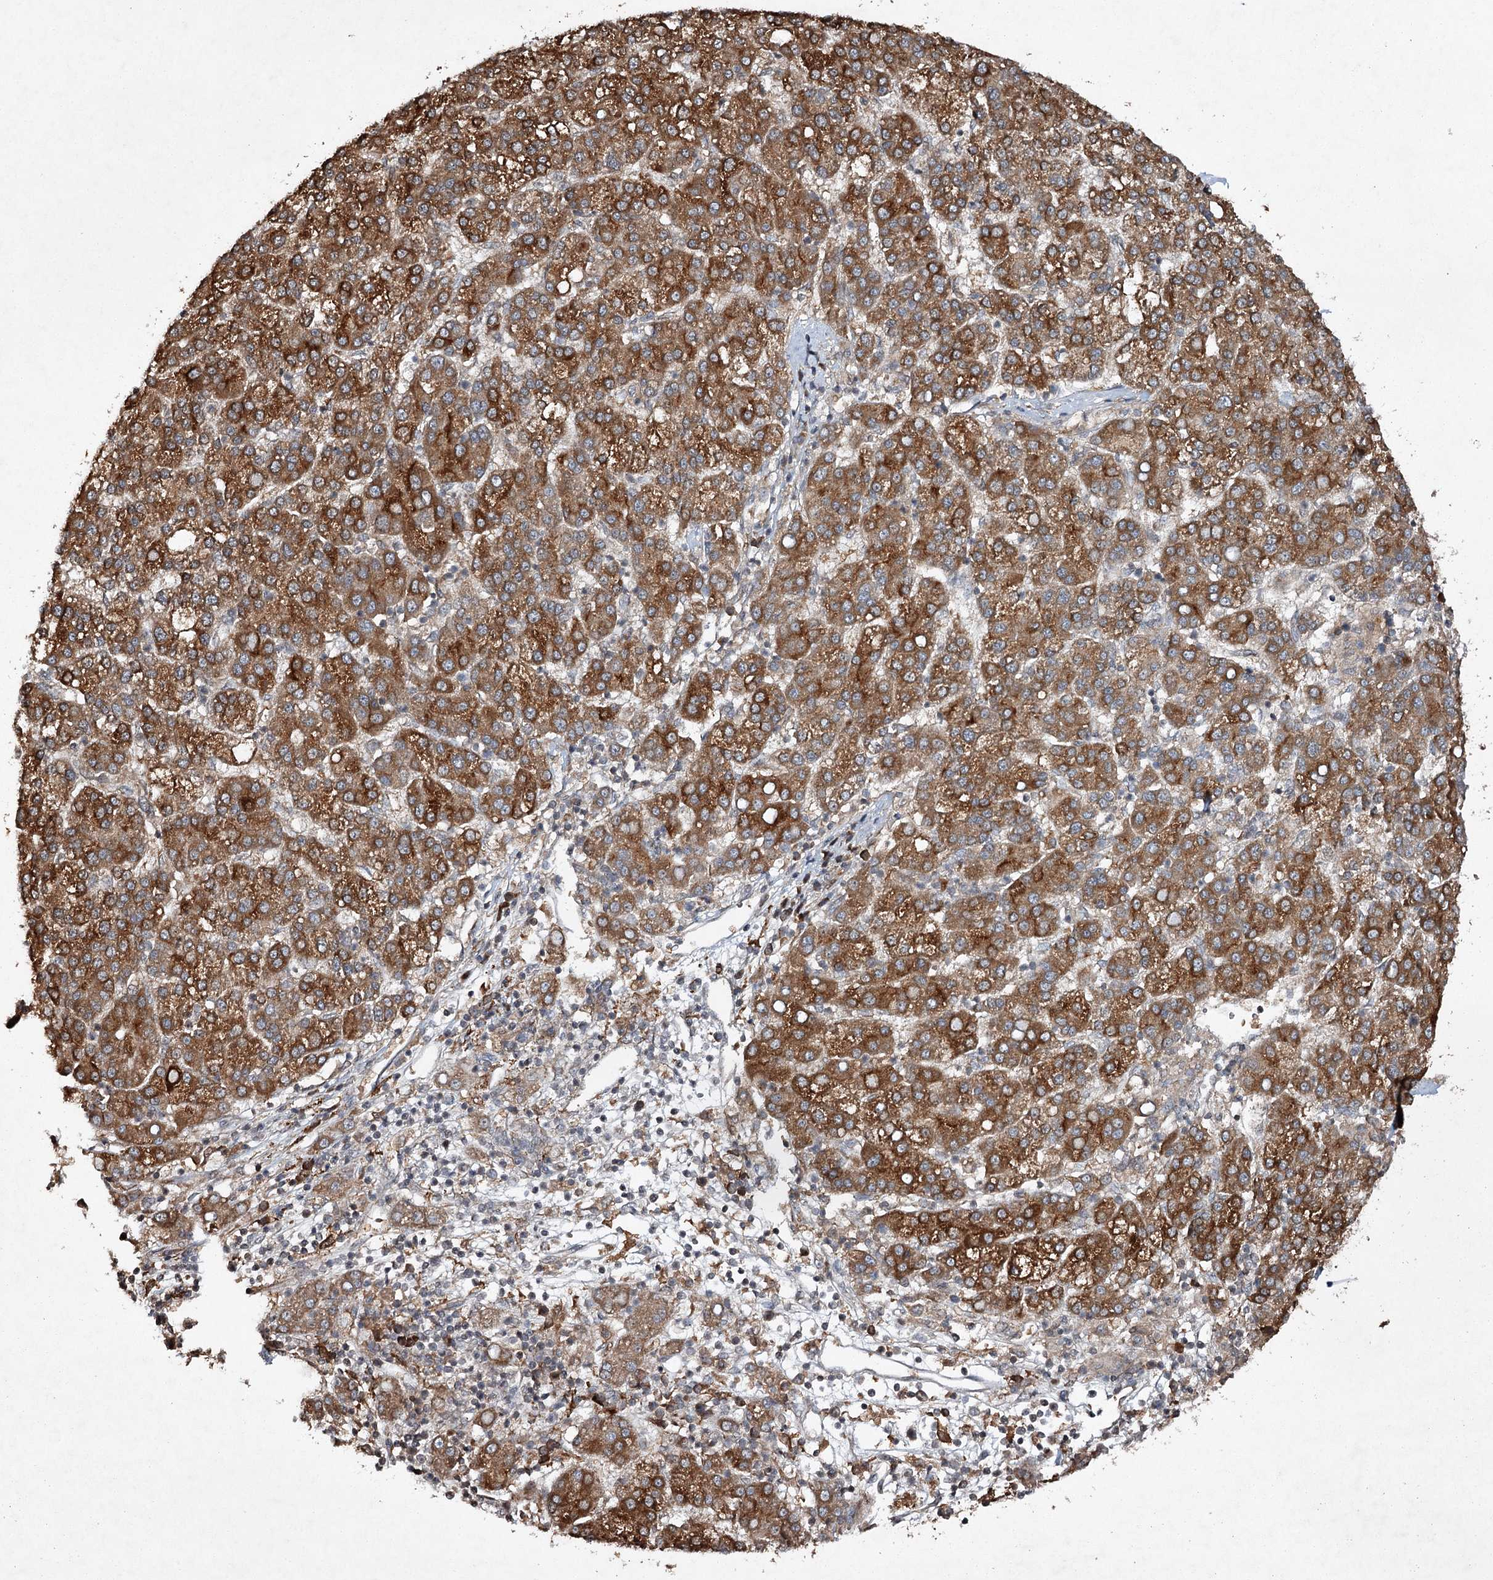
{"staining": {"intensity": "strong", "quantity": "25%-75%", "location": "cytoplasmic/membranous"}, "tissue": "liver cancer", "cell_type": "Tumor cells", "image_type": "cancer", "snomed": [{"axis": "morphology", "description": "Carcinoma, Hepatocellular, NOS"}, {"axis": "topography", "description": "Liver"}], "caption": "Liver hepatocellular carcinoma tissue displays strong cytoplasmic/membranous expression in approximately 25%-75% of tumor cells, visualized by immunohistochemistry.", "gene": "CYP2B6", "patient": {"sex": "female", "age": 58}}